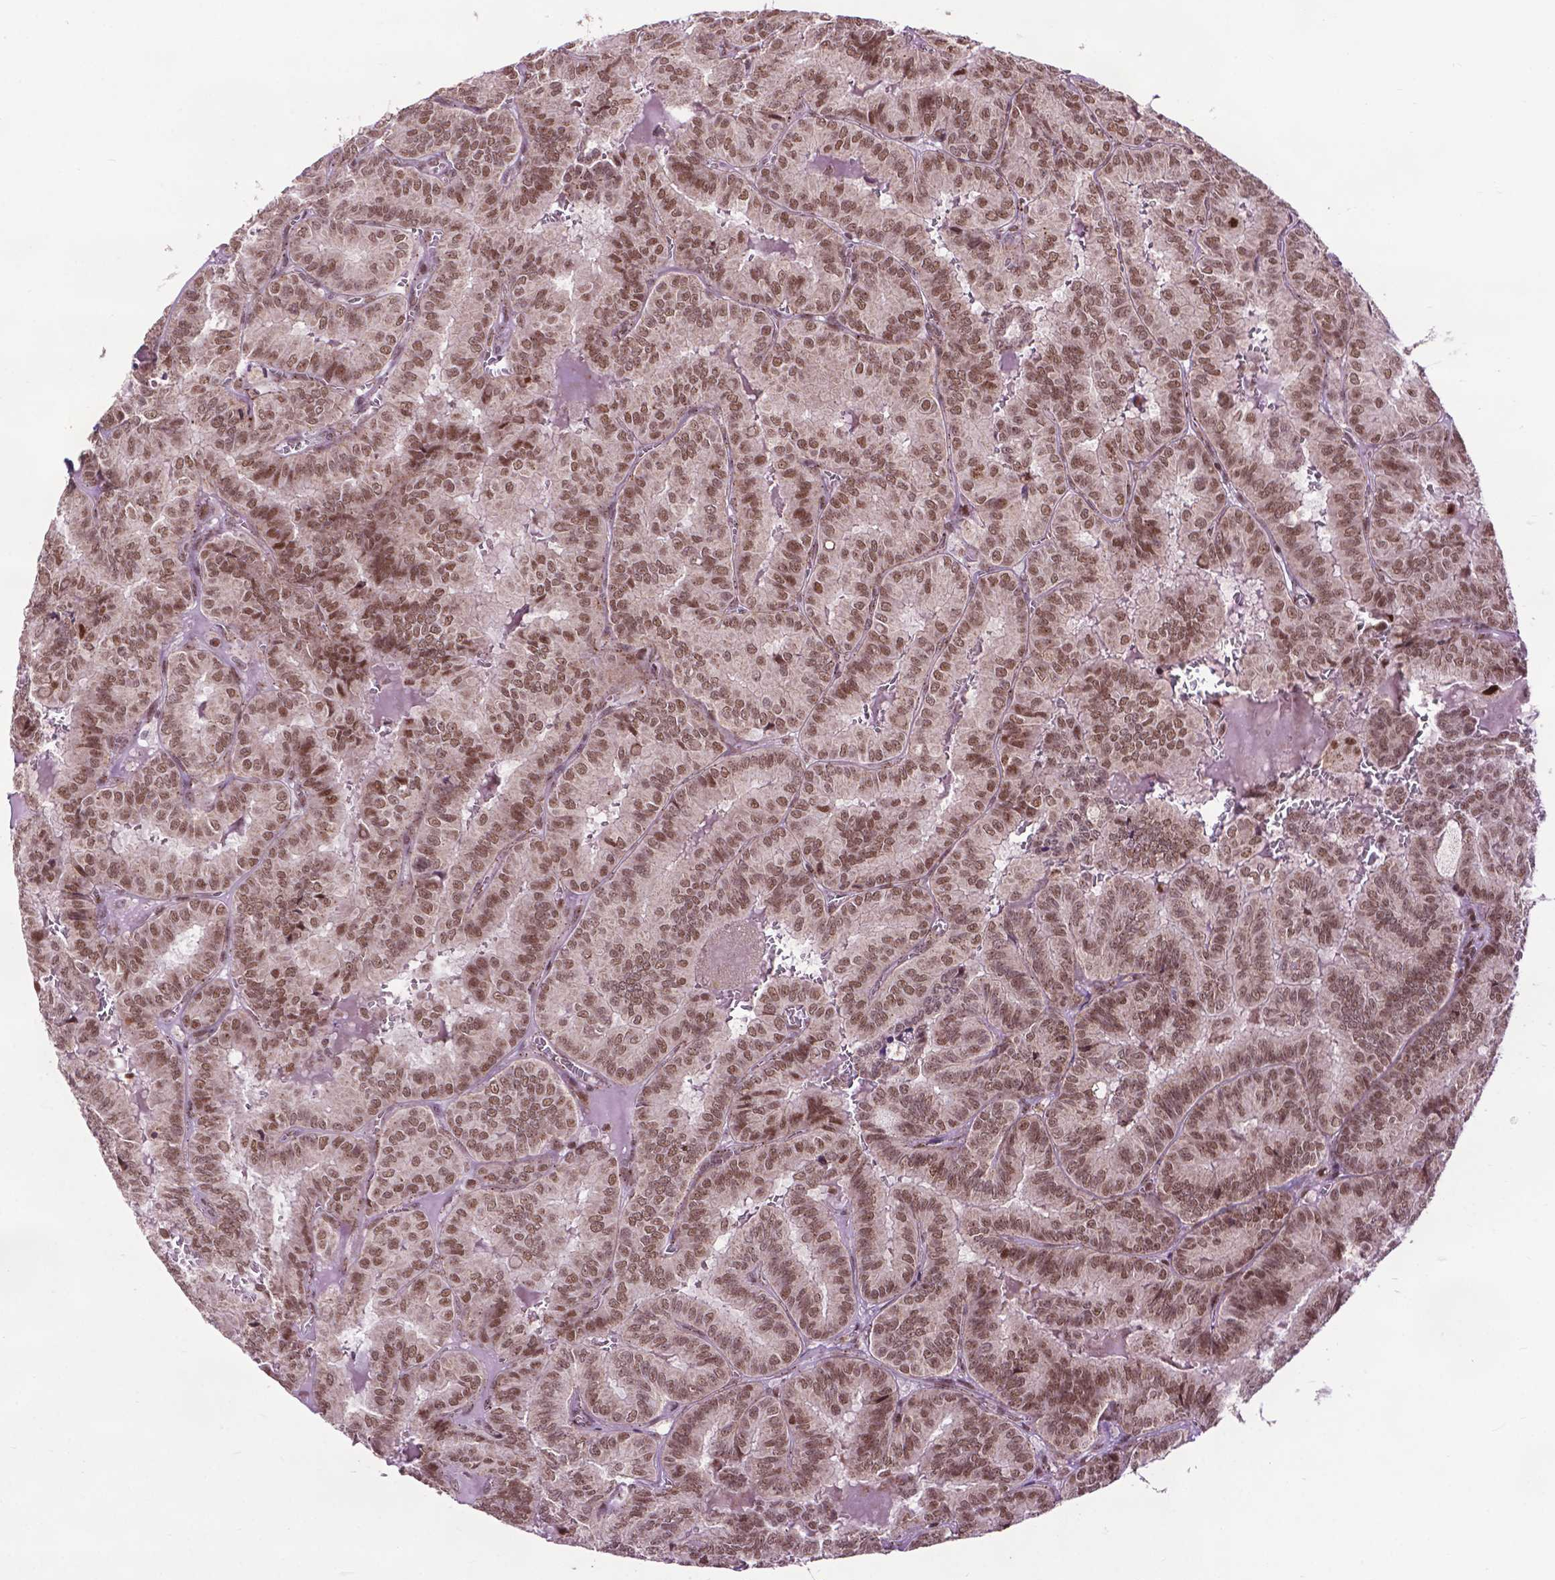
{"staining": {"intensity": "moderate", "quantity": ">75%", "location": "nuclear"}, "tissue": "thyroid cancer", "cell_type": "Tumor cells", "image_type": "cancer", "snomed": [{"axis": "morphology", "description": "Papillary adenocarcinoma, NOS"}, {"axis": "topography", "description": "Thyroid gland"}], "caption": "Immunohistochemistry of thyroid cancer (papillary adenocarcinoma) reveals medium levels of moderate nuclear staining in approximately >75% of tumor cells.", "gene": "EAF1", "patient": {"sex": "female", "age": 75}}